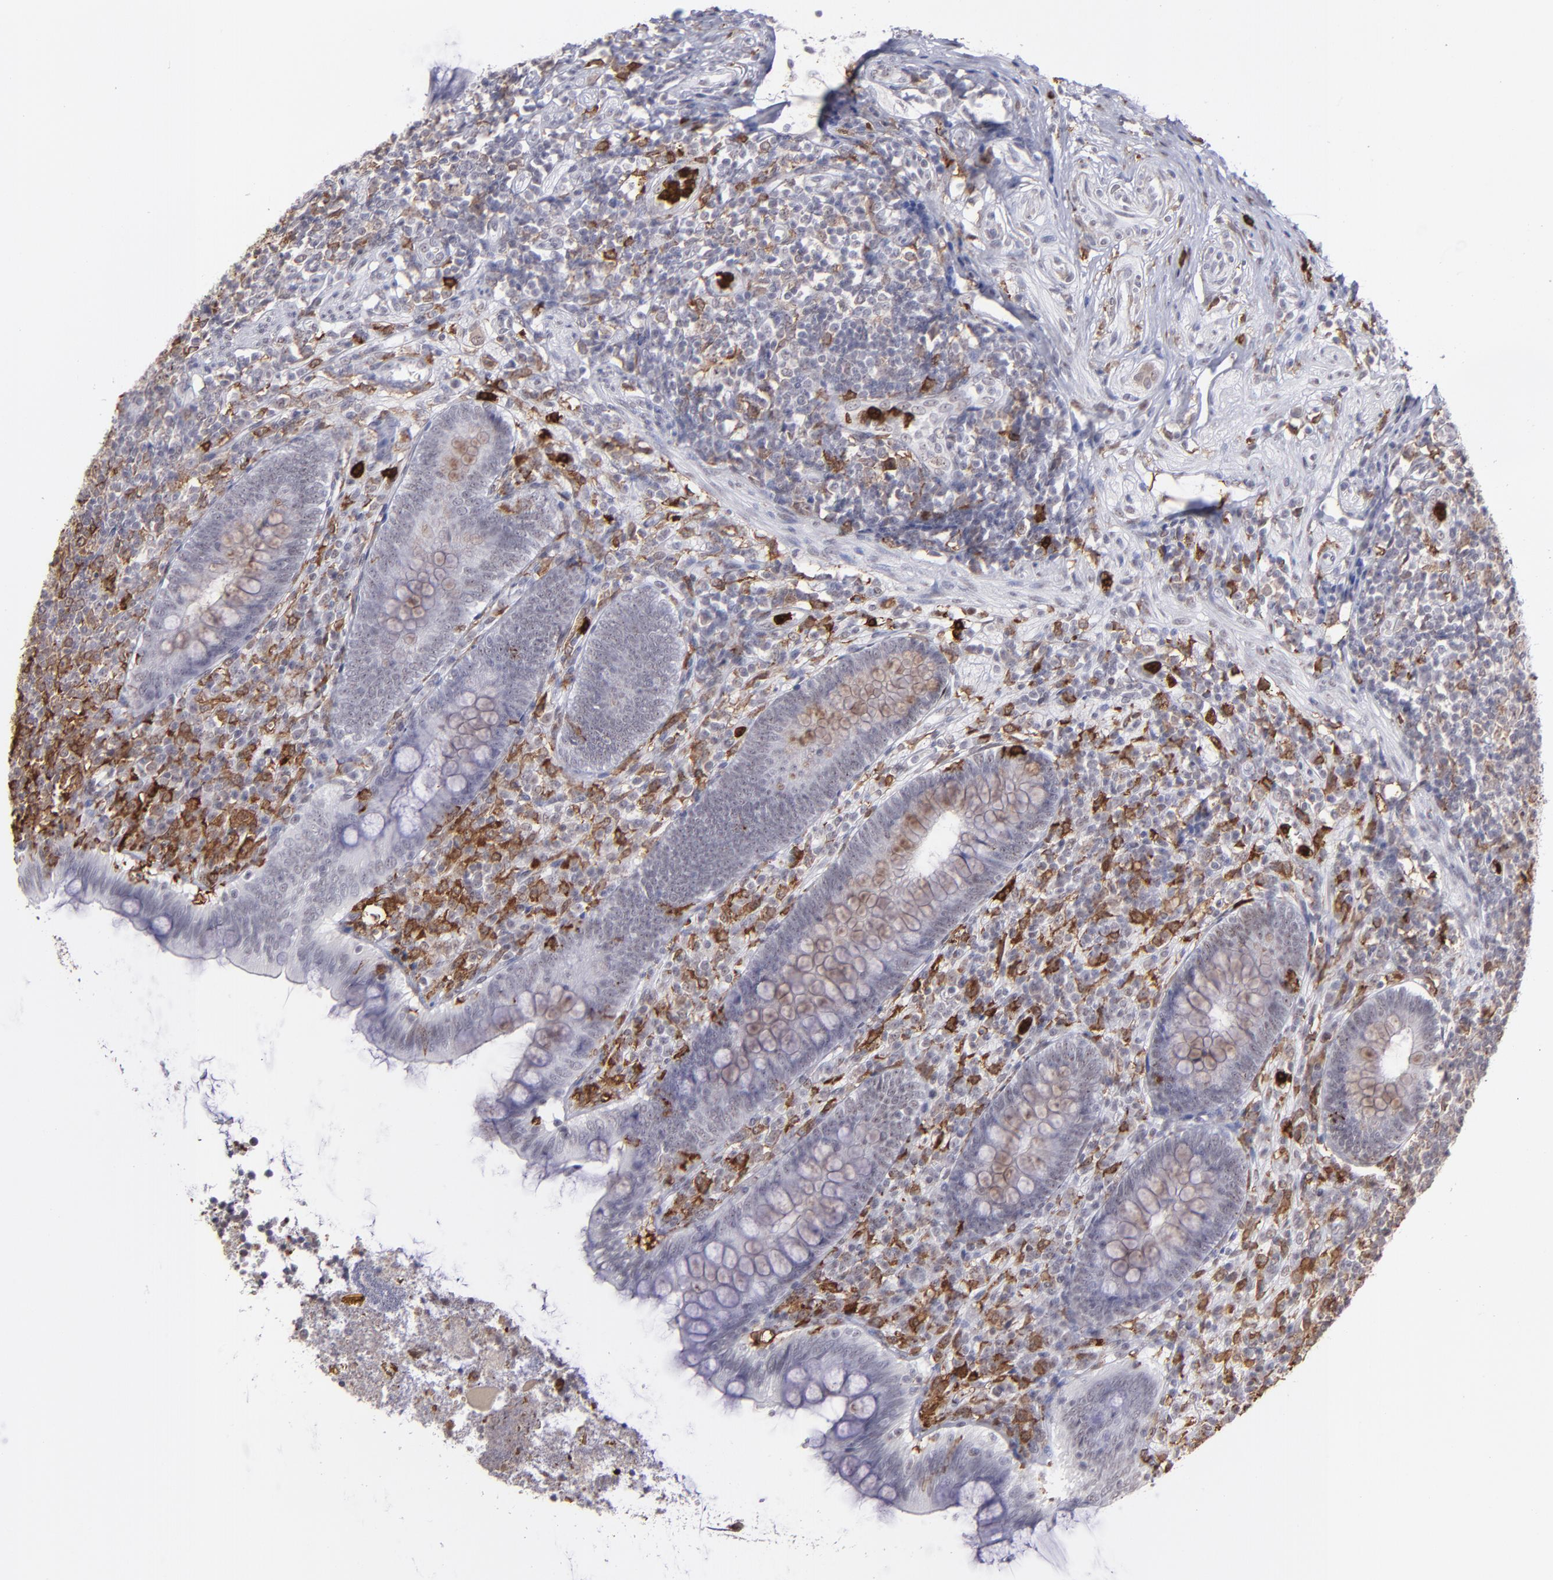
{"staining": {"intensity": "negative", "quantity": "none", "location": "none"}, "tissue": "appendix", "cell_type": "Glandular cells", "image_type": "normal", "snomed": [{"axis": "morphology", "description": "Normal tissue, NOS"}, {"axis": "topography", "description": "Appendix"}], "caption": "This is an IHC photomicrograph of normal human appendix. There is no staining in glandular cells.", "gene": "NCF2", "patient": {"sex": "female", "age": 66}}